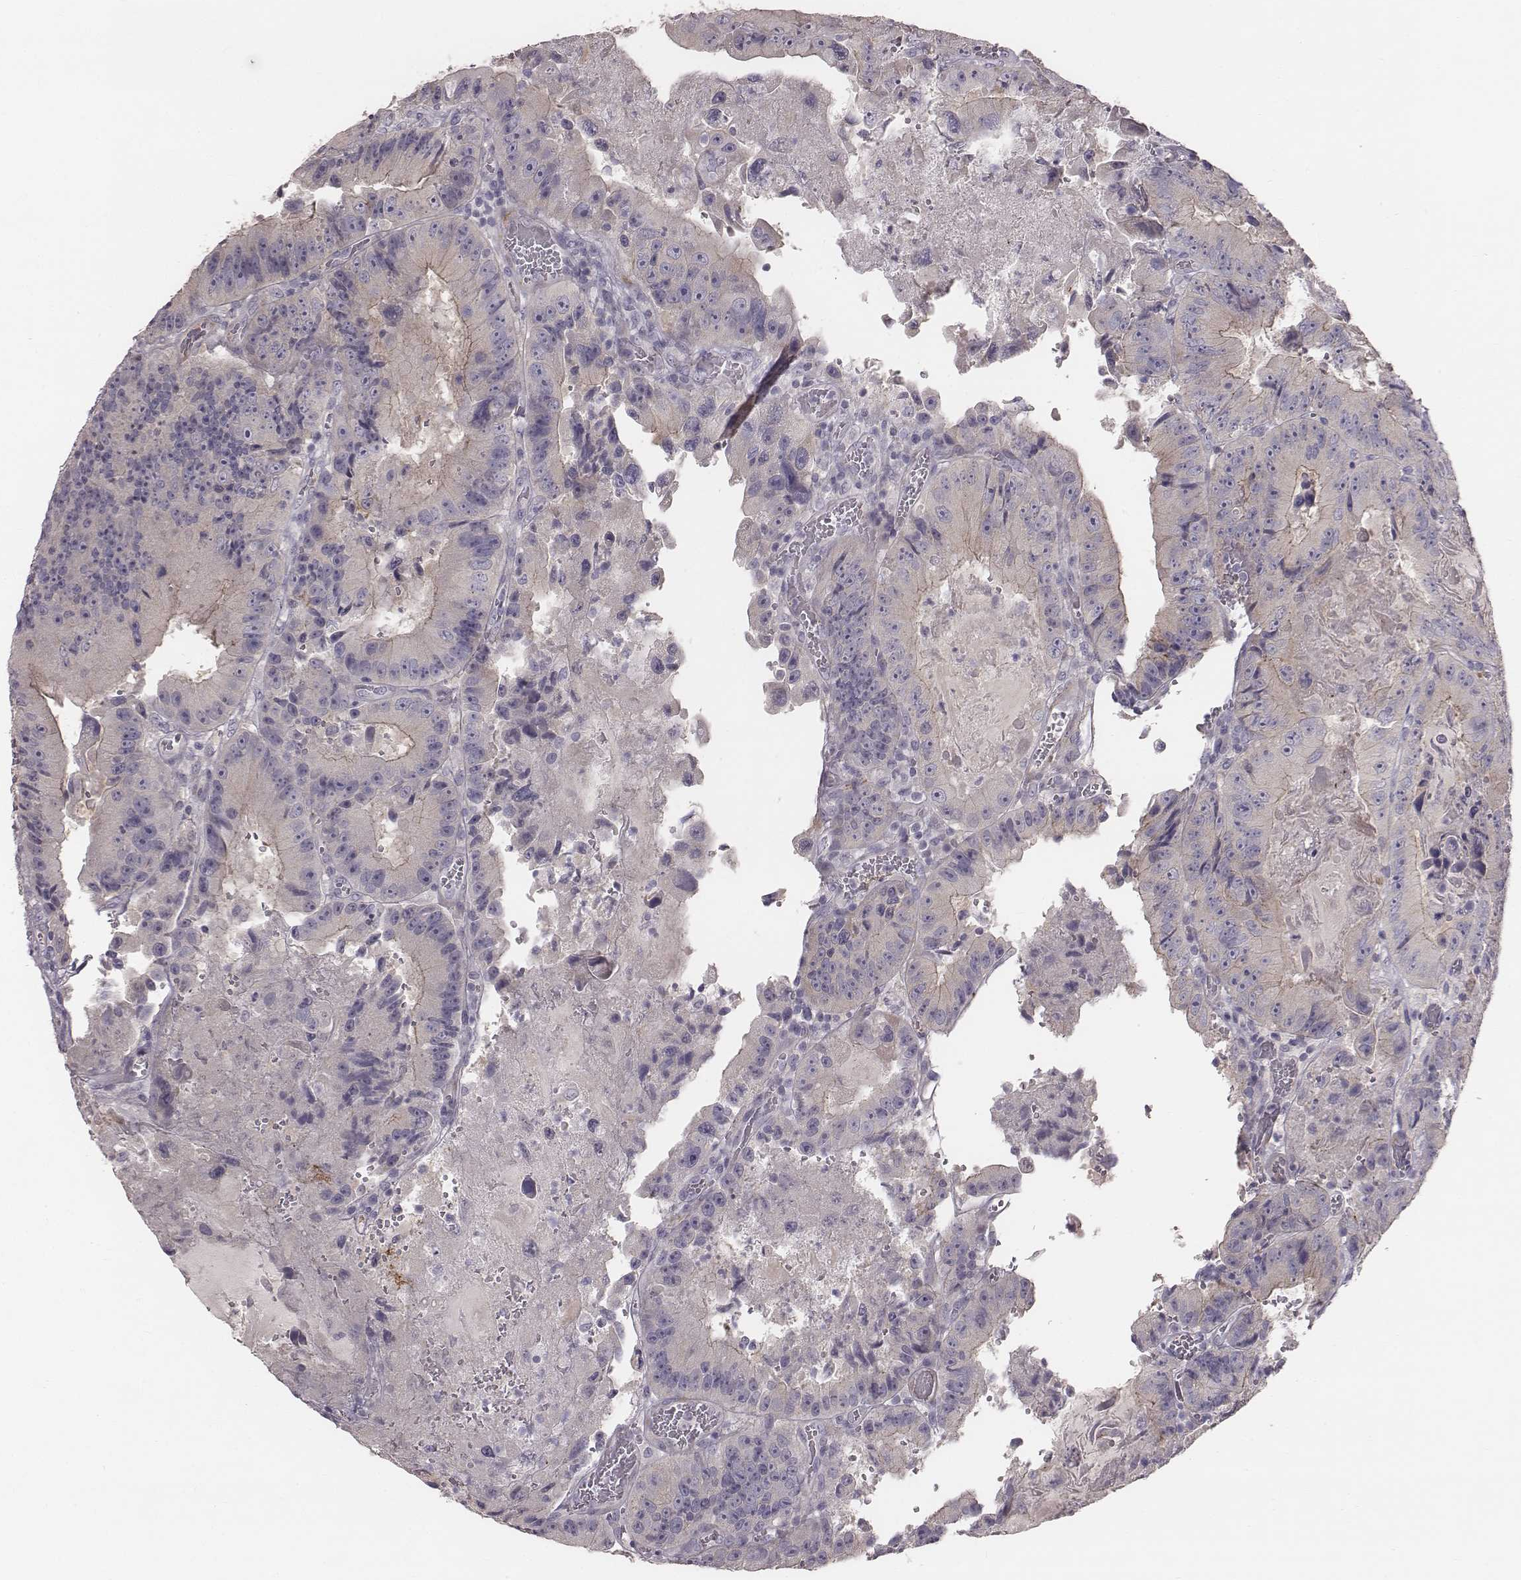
{"staining": {"intensity": "weak", "quantity": "<25%", "location": "cytoplasmic/membranous"}, "tissue": "colorectal cancer", "cell_type": "Tumor cells", "image_type": "cancer", "snomed": [{"axis": "morphology", "description": "Adenocarcinoma, NOS"}, {"axis": "topography", "description": "Colon"}], "caption": "Micrograph shows no significant protein expression in tumor cells of colorectal cancer. (Immunohistochemistry, brightfield microscopy, high magnification).", "gene": "PRKCZ", "patient": {"sex": "female", "age": 86}}